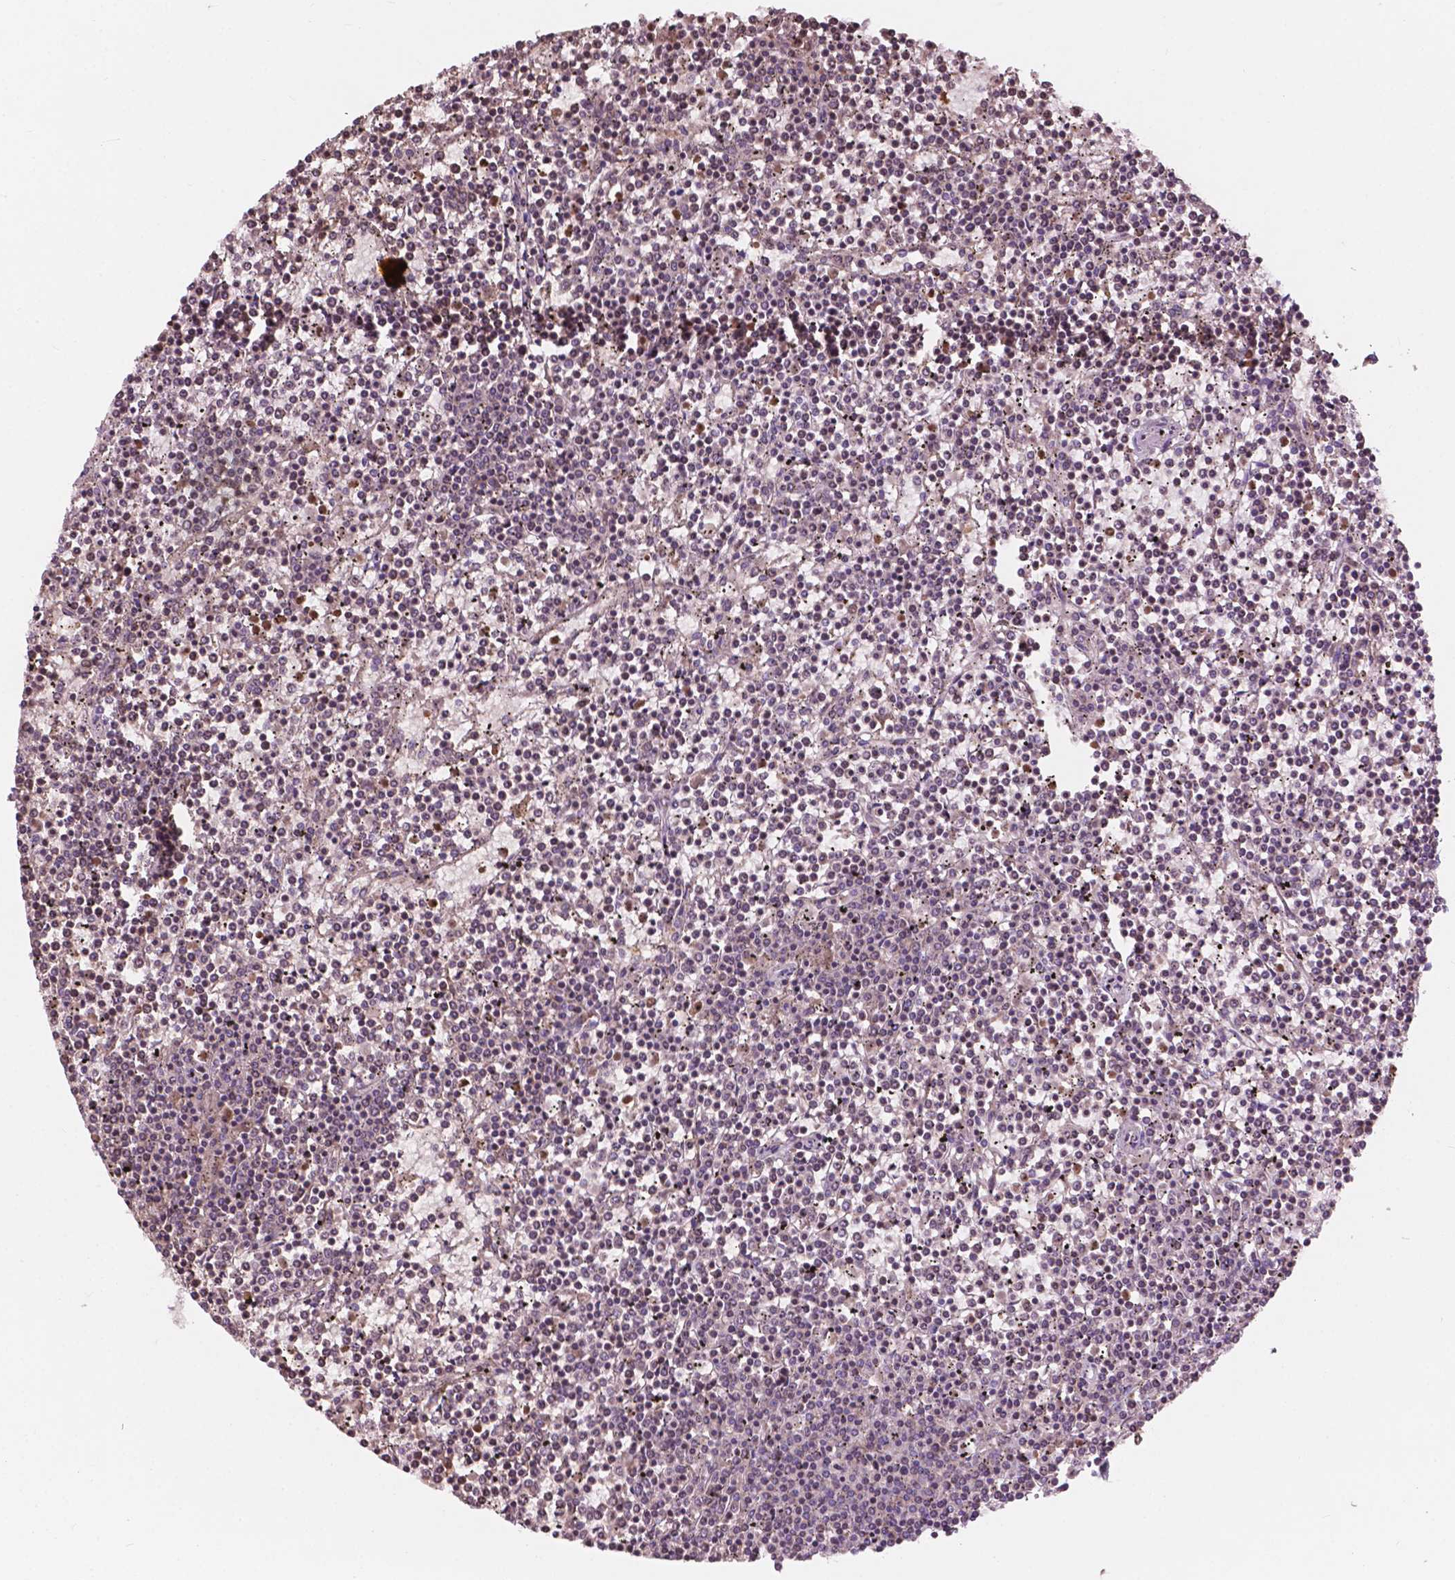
{"staining": {"intensity": "negative", "quantity": "none", "location": "none"}, "tissue": "lymphoma", "cell_type": "Tumor cells", "image_type": "cancer", "snomed": [{"axis": "morphology", "description": "Malignant lymphoma, non-Hodgkin's type, Low grade"}, {"axis": "topography", "description": "Spleen"}], "caption": "This is a histopathology image of immunohistochemistry staining of malignant lymphoma, non-Hodgkin's type (low-grade), which shows no staining in tumor cells.", "gene": "NDUFS1", "patient": {"sex": "female", "age": 19}}